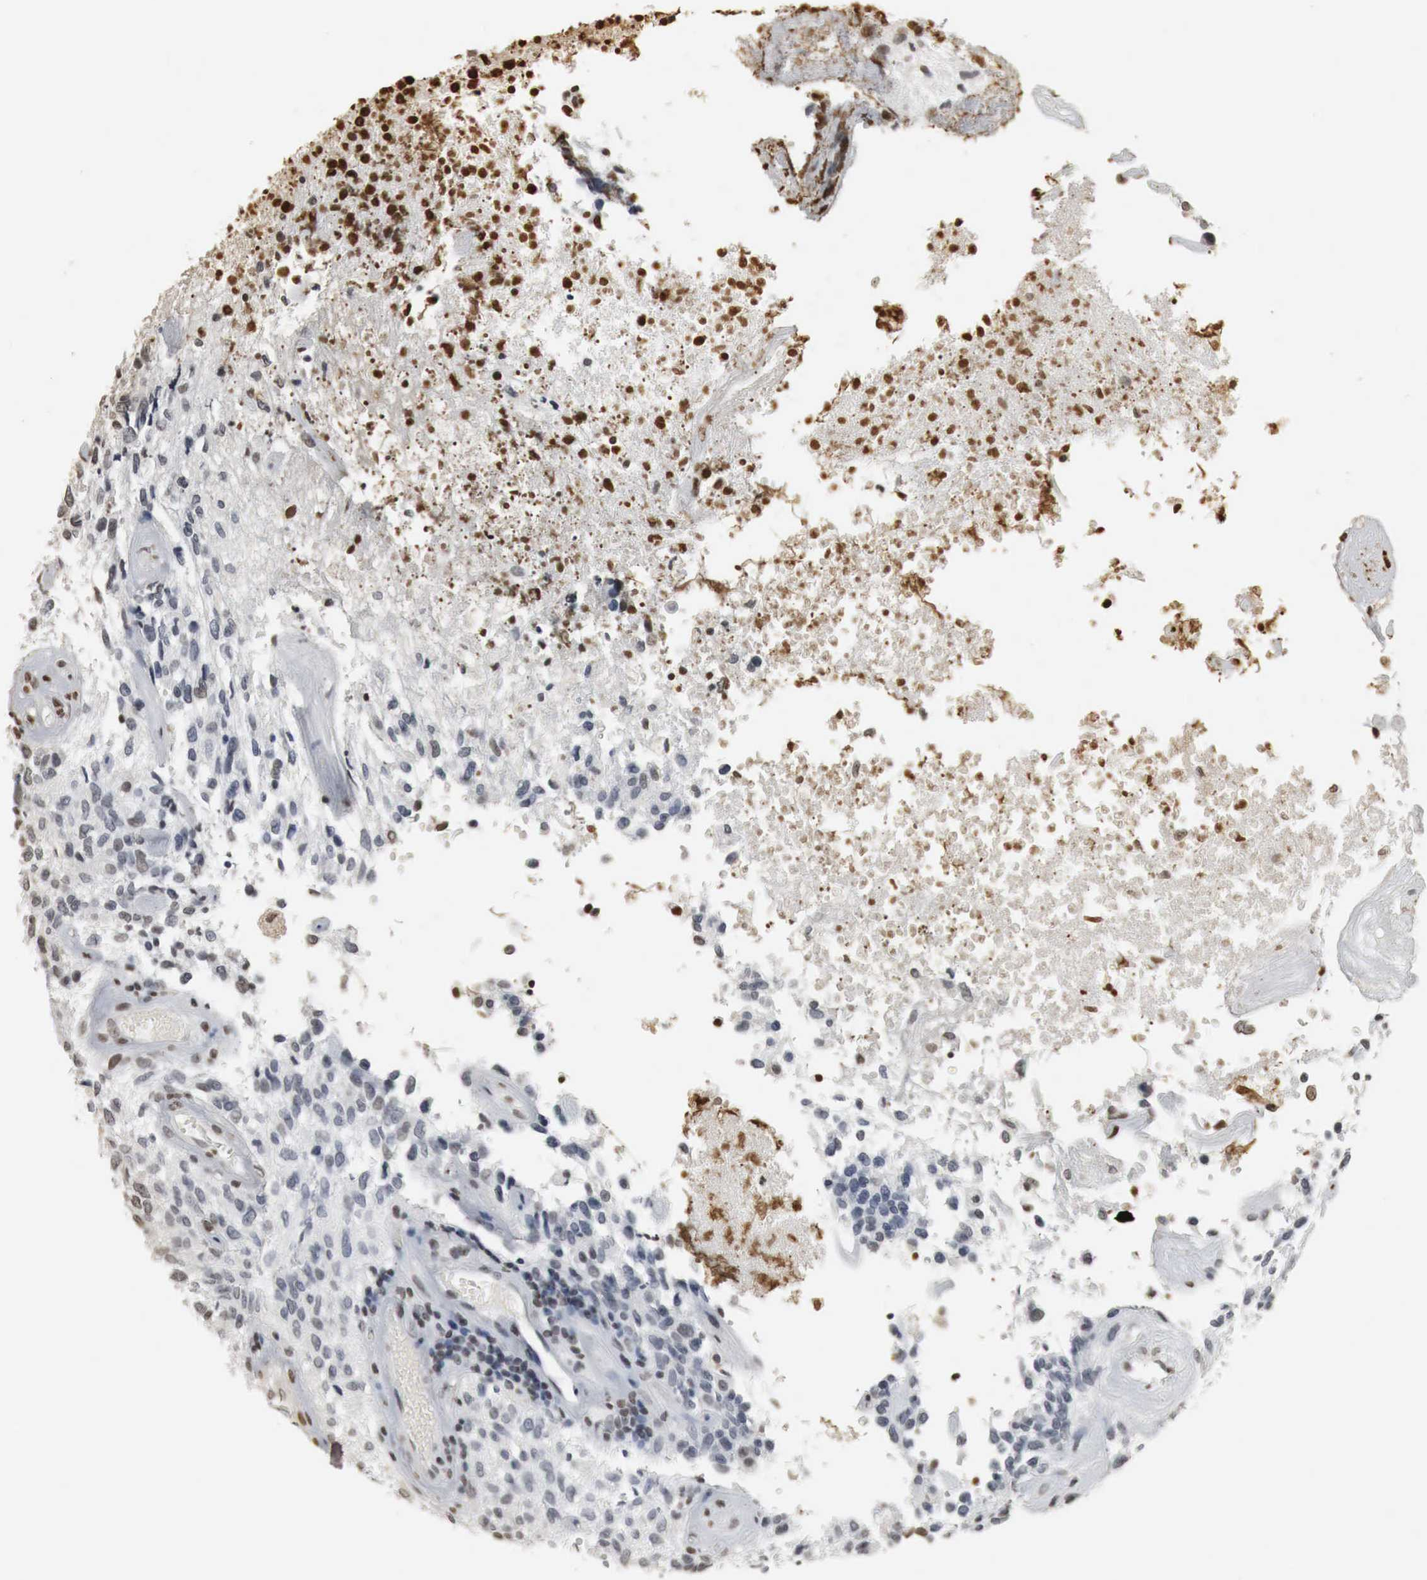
{"staining": {"intensity": "negative", "quantity": "none", "location": "none"}, "tissue": "glioma", "cell_type": "Tumor cells", "image_type": "cancer", "snomed": [{"axis": "morphology", "description": "Glioma, malignant, High grade"}, {"axis": "topography", "description": "Brain"}], "caption": "Tumor cells show no significant protein positivity in high-grade glioma (malignant).", "gene": "ERBB4", "patient": {"sex": "male", "age": 77}}